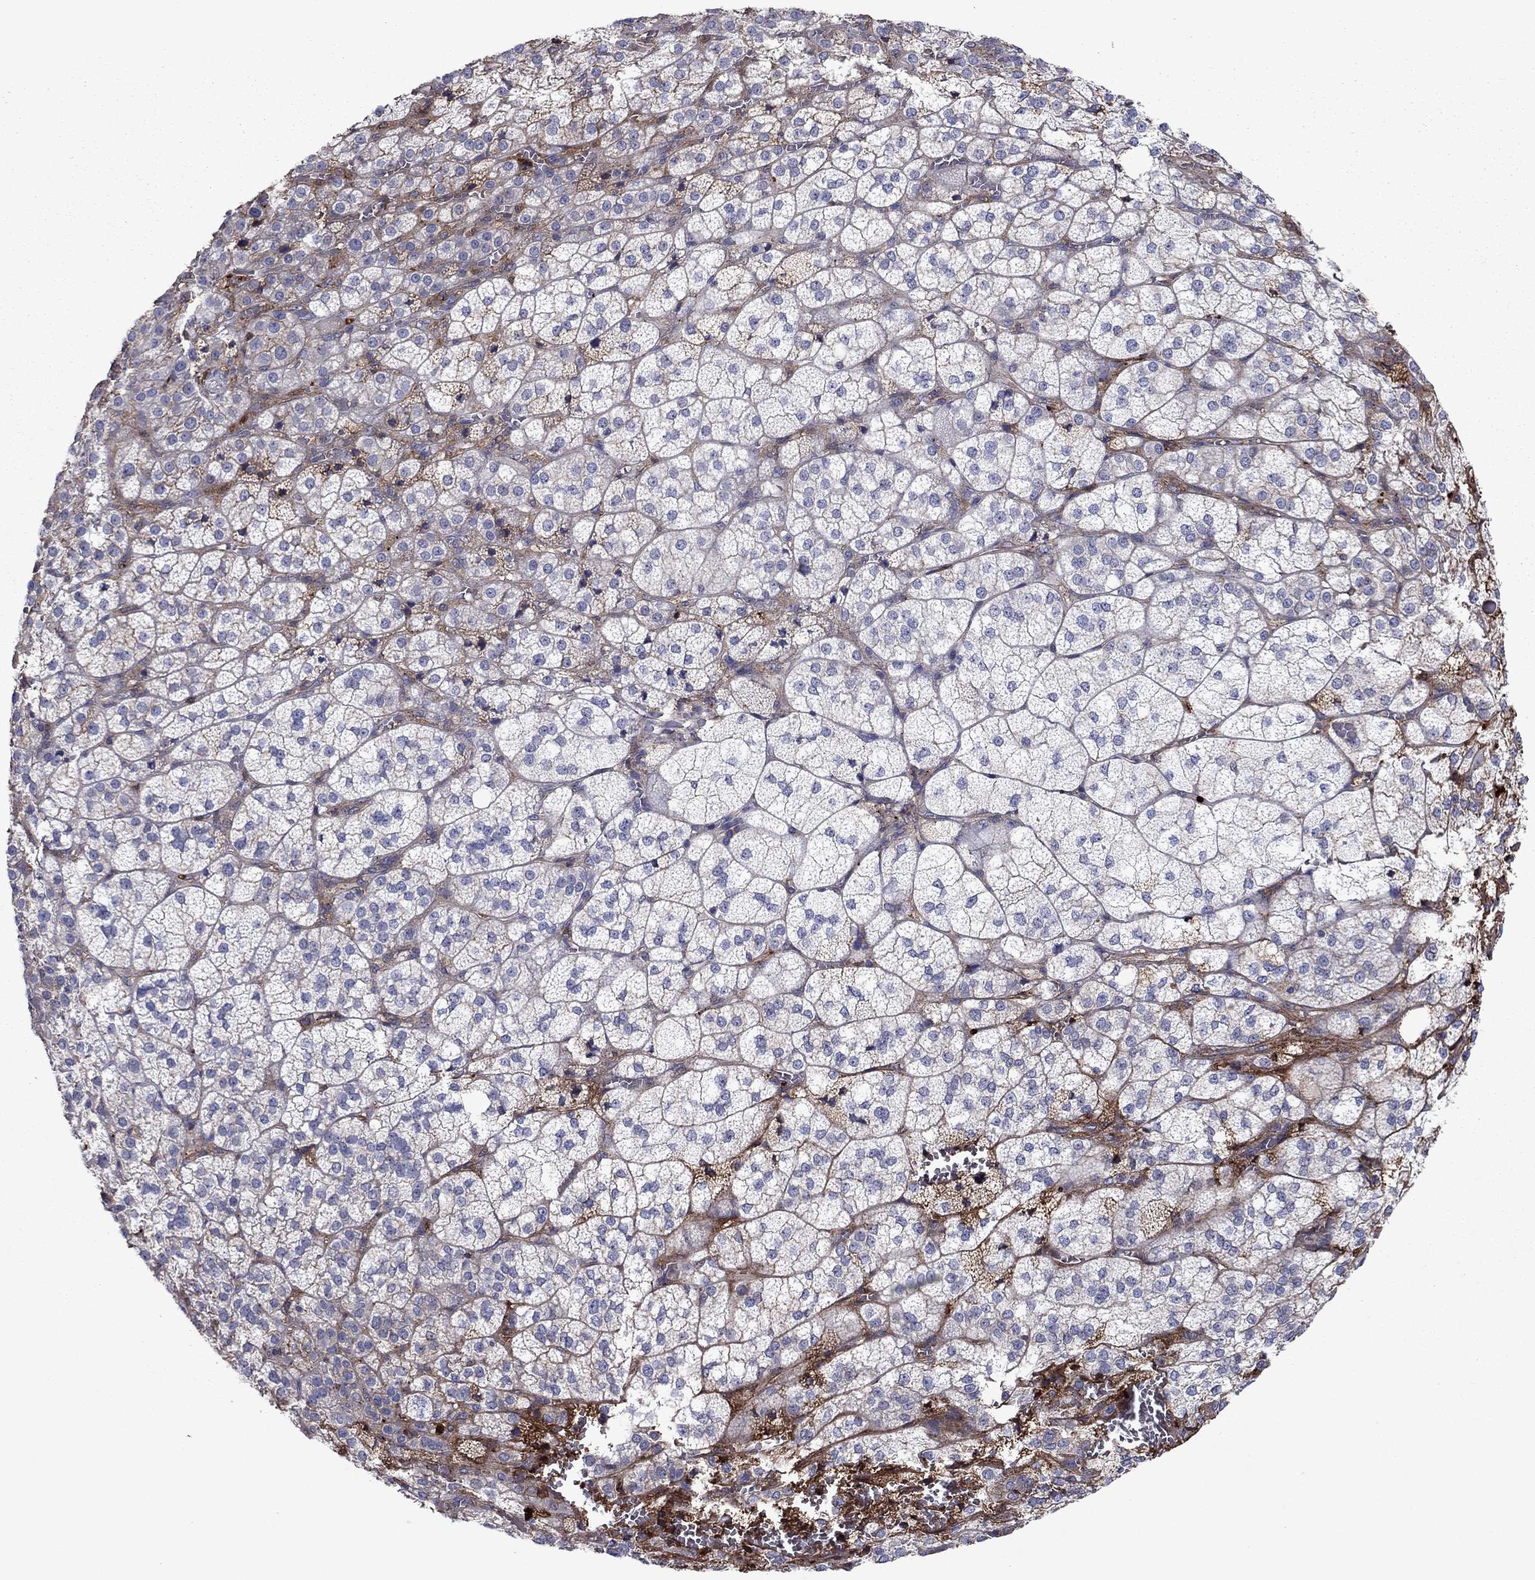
{"staining": {"intensity": "negative", "quantity": "none", "location": "none"}, "tissue": "adrenal gland", "cell_type": "Glandular cells", "image_type": "normal", "snomed": [{"axis": "morphology", "description": "Normal tissue, NOS"}, {"axis": "topography", "description": "Adrenal gland"}], "caption": "This is a histopathology image of IHC staining of unremarkable adrenal gland, which shows no staining in glandular cells.", "gene": "HPX", "patient": {"sex": "female", "age": 60}}